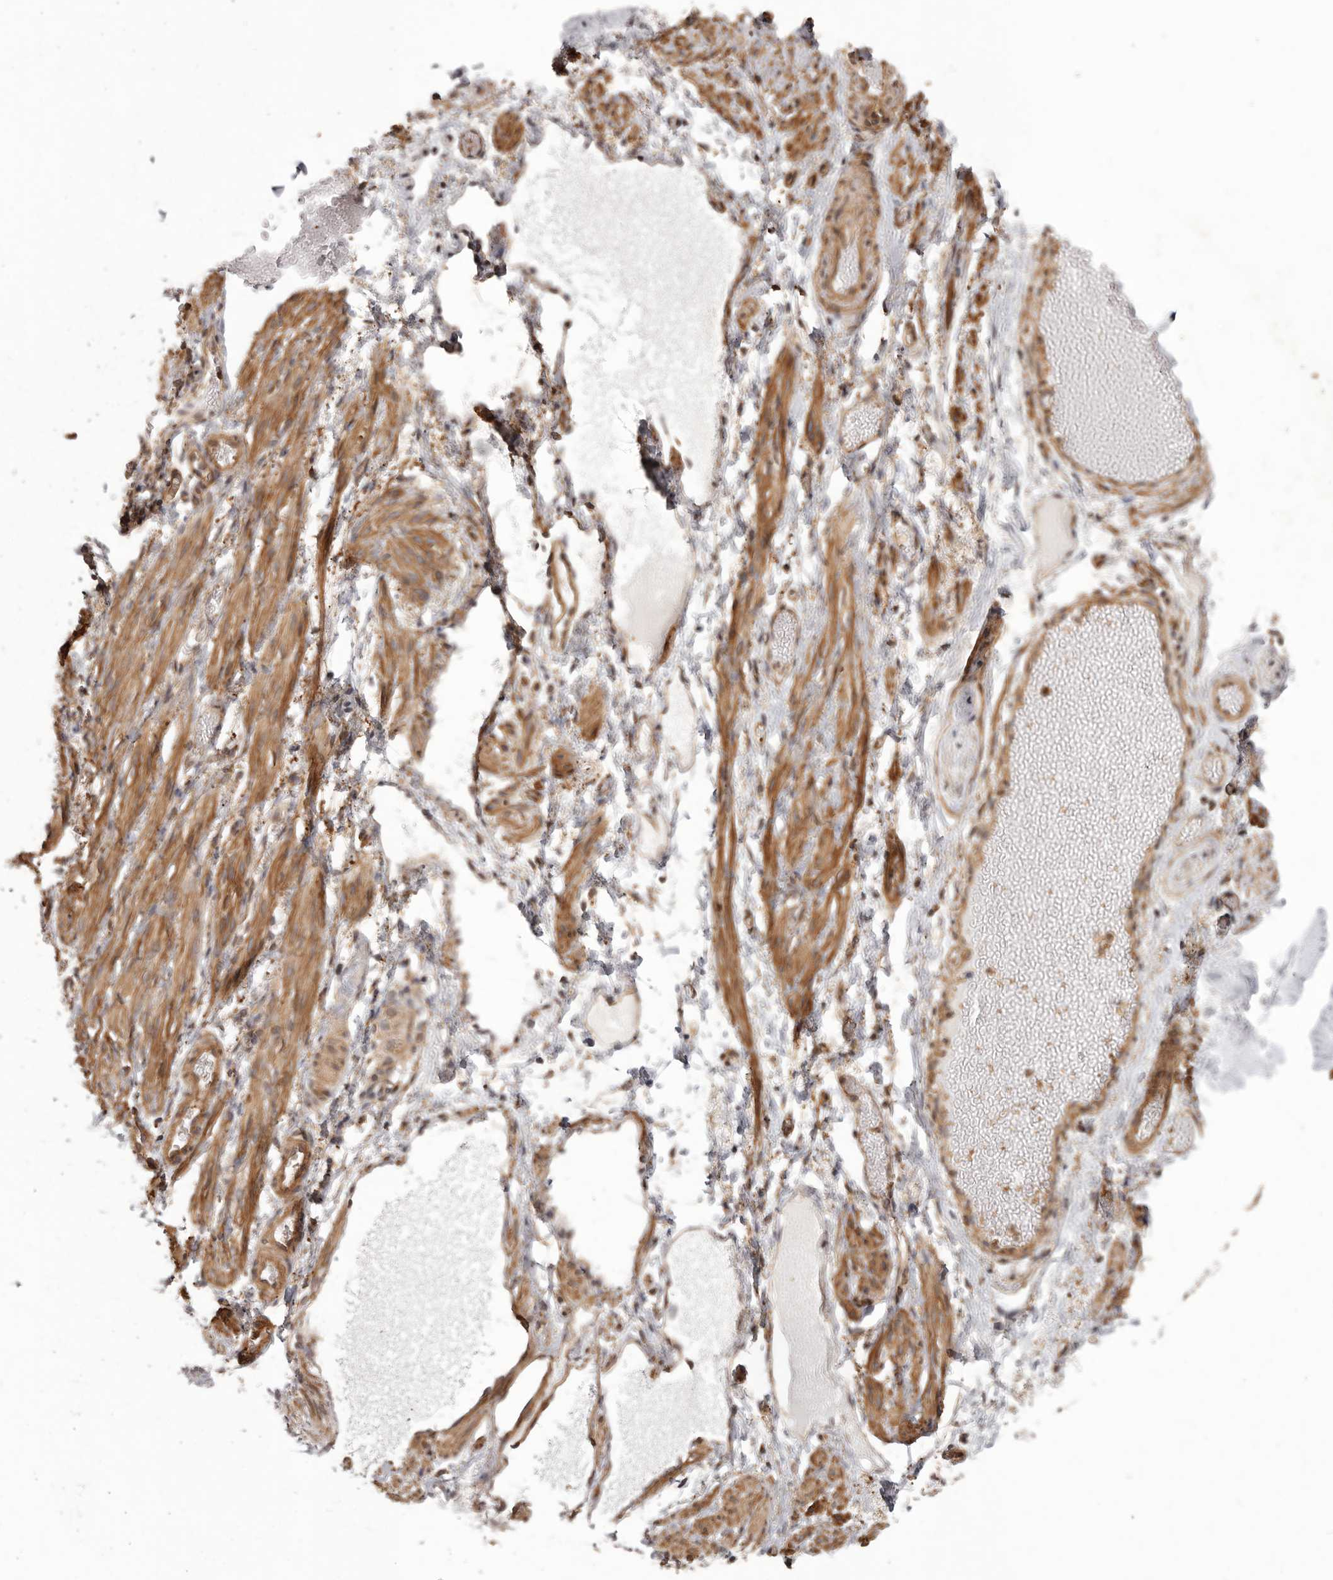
{"staining": {"intensity": "moderate", "quantity": ">75%", "location": "cytoplasmic/membranous,nuclear"}, "tissue": "adipose tissue", "cell_type": "Adipocytes", "image_type": "normal", "snomed": [{"axis": "morphology", "description": "Normal tissue, NOS"}, {"axis": "topography", "description": "Smooth muscle"}, {"axis": "topography", "description": "Peripheral nerve tissue"}], "caption": "Adipocytes exhibit medium levels of moderate cytoplasmic/membranous,nuclear positivity in approximately >75% of cells in benign adipose tissue. (DAB = brown stain, brightfield microscopy at high magnification).", "gene": "NFKBIA", "patient": {"sex": "female", "age": 39}}